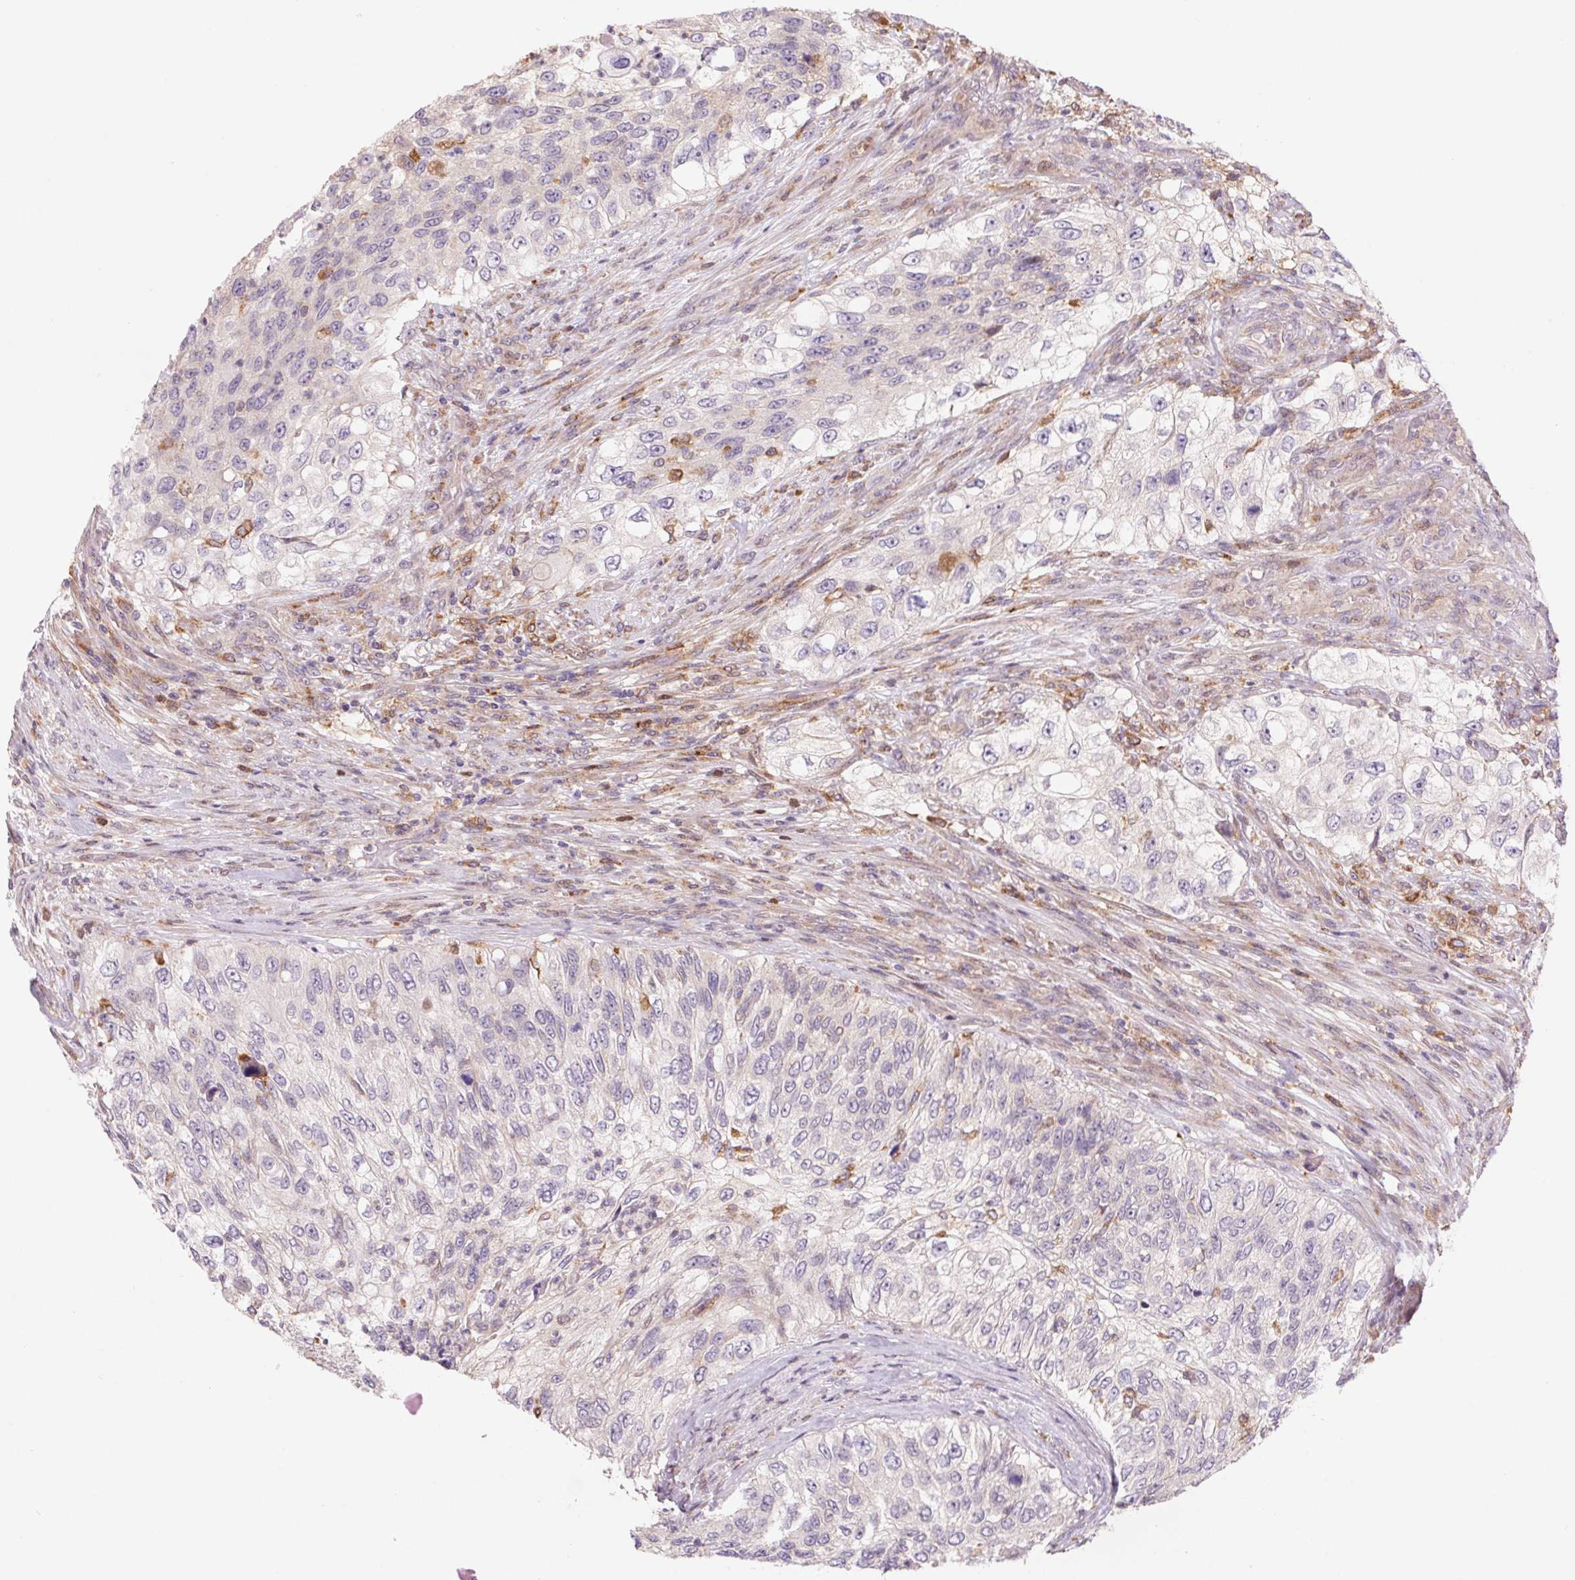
{"staining": {"intensity": "negative", "quantity": "none", "location": "none"}, "tissue": "urothelial cancer", "cell_type": "Tumor cells", "image_type": "cancer", "snomed": [{"axis": "morphology", "description": "Urothelial carcinoma, High grade"}, {"axis": "topography", "description": "Urinary bladder"}], "caption": "High magnification brightfield microscopy of urothelial carcinoma (high-grade) stained with DAB (3,3'-diaminobenzidine) (brown) and counterstained with hematoxylin (blue): tumor cells show no significant staining. (DAB (3,3'-diaminobenzidine) immunohistochemistry (IHC) visualized using brightfield microscopy, high magnification).", "gene": "KLHL20", "patient": {"sex": "female", "age": 60}}